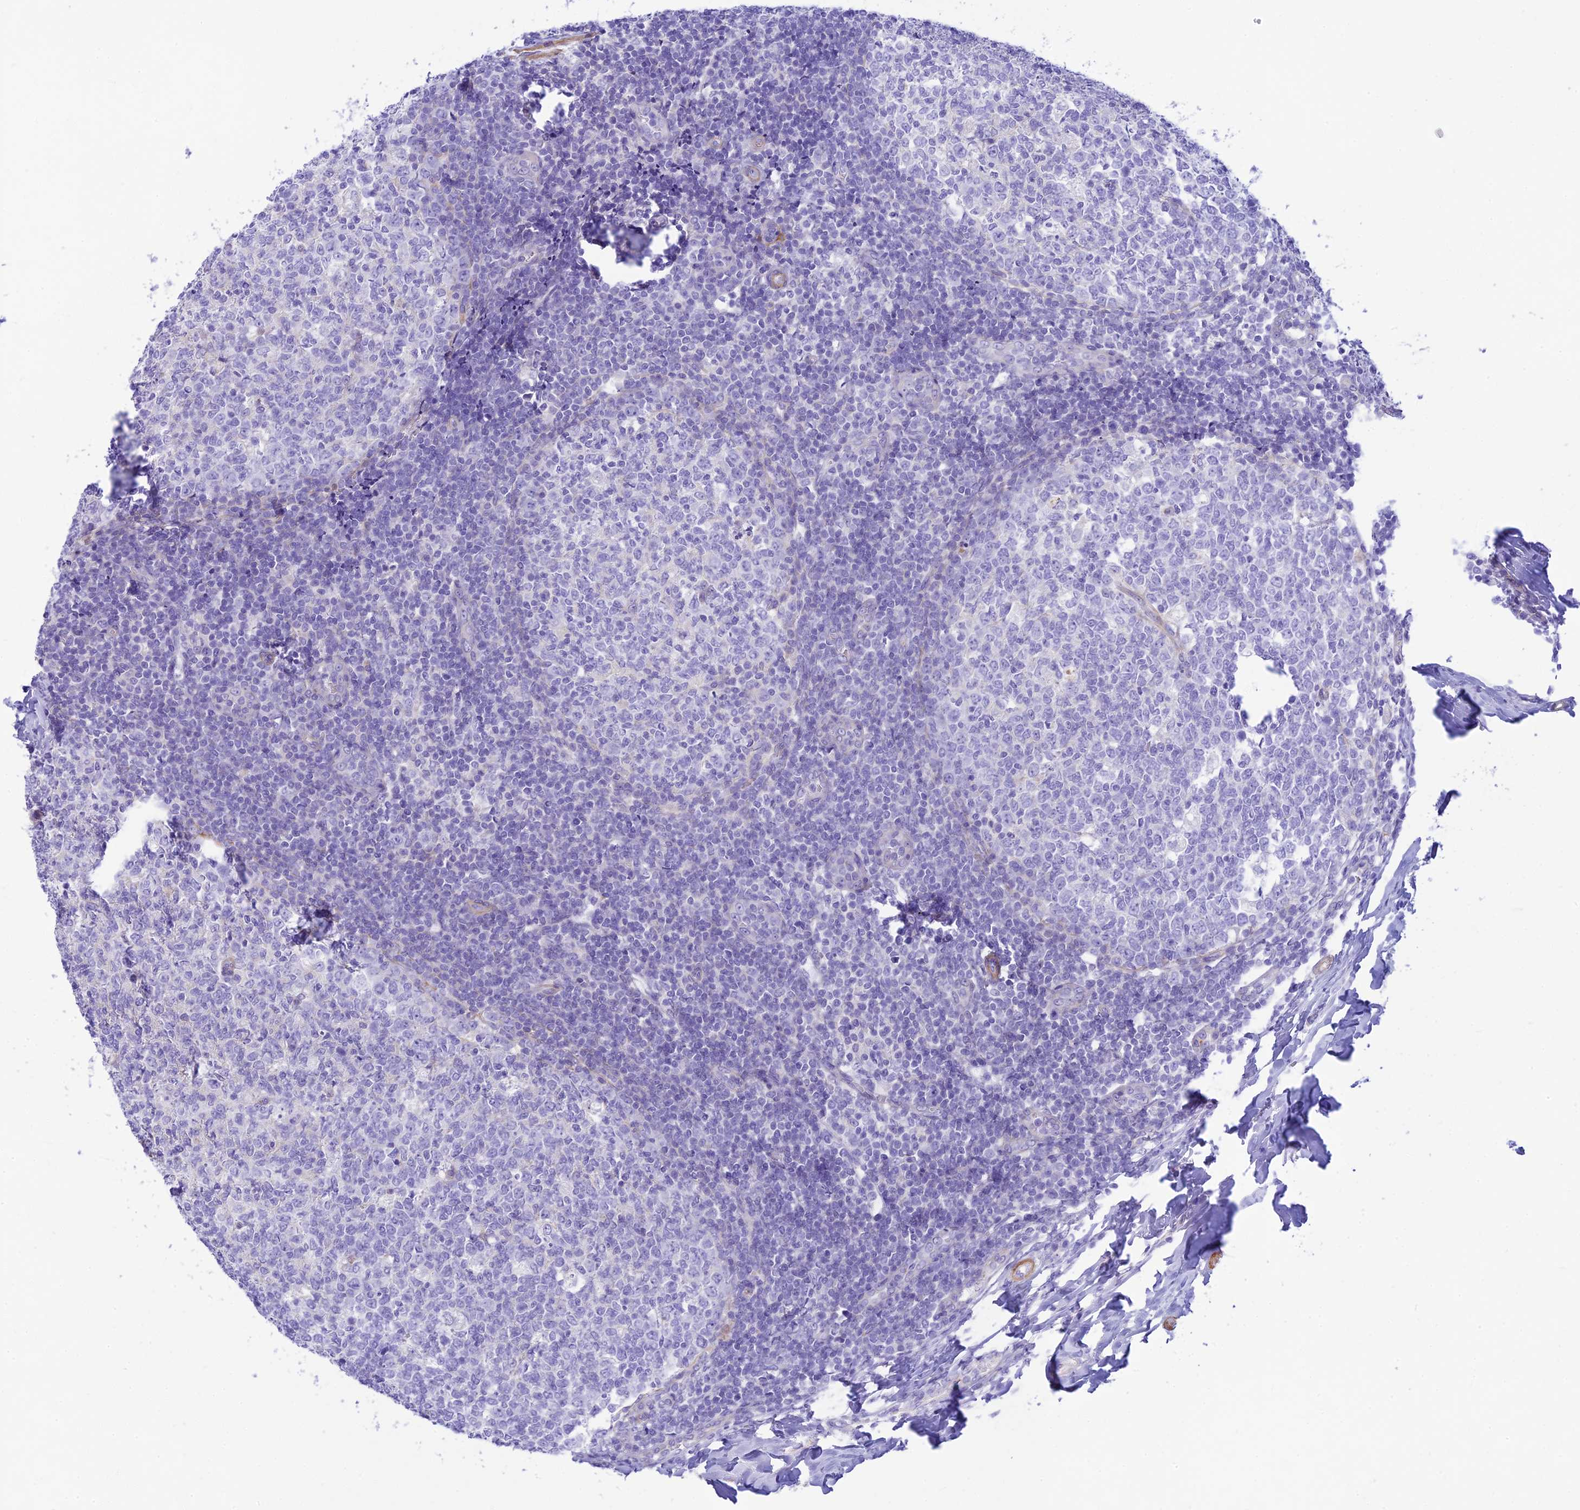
{"staining": {"intensity": "negative", "quantity": "none", "location": "none"}, "tissue": "tonsil", "cell_type": "Germinal center cells", "image_type": "normal", "snomed": [{"axis": "morphology", "description": "Normal tissue, NOS"}, {"axis": "topography", "description": "Tonsil"}], "caption": "Protein analysis of normal tonsil displays no significant expression in germinal center cells. (Stains: DAB (3,3'-diaminobenzidine) IHC with hematoxylin counter stain, Microscopy: brightfield microscopy at high magnification).", "gene": "FBXW4", "patient": {"sex": "female", "age": 19}}